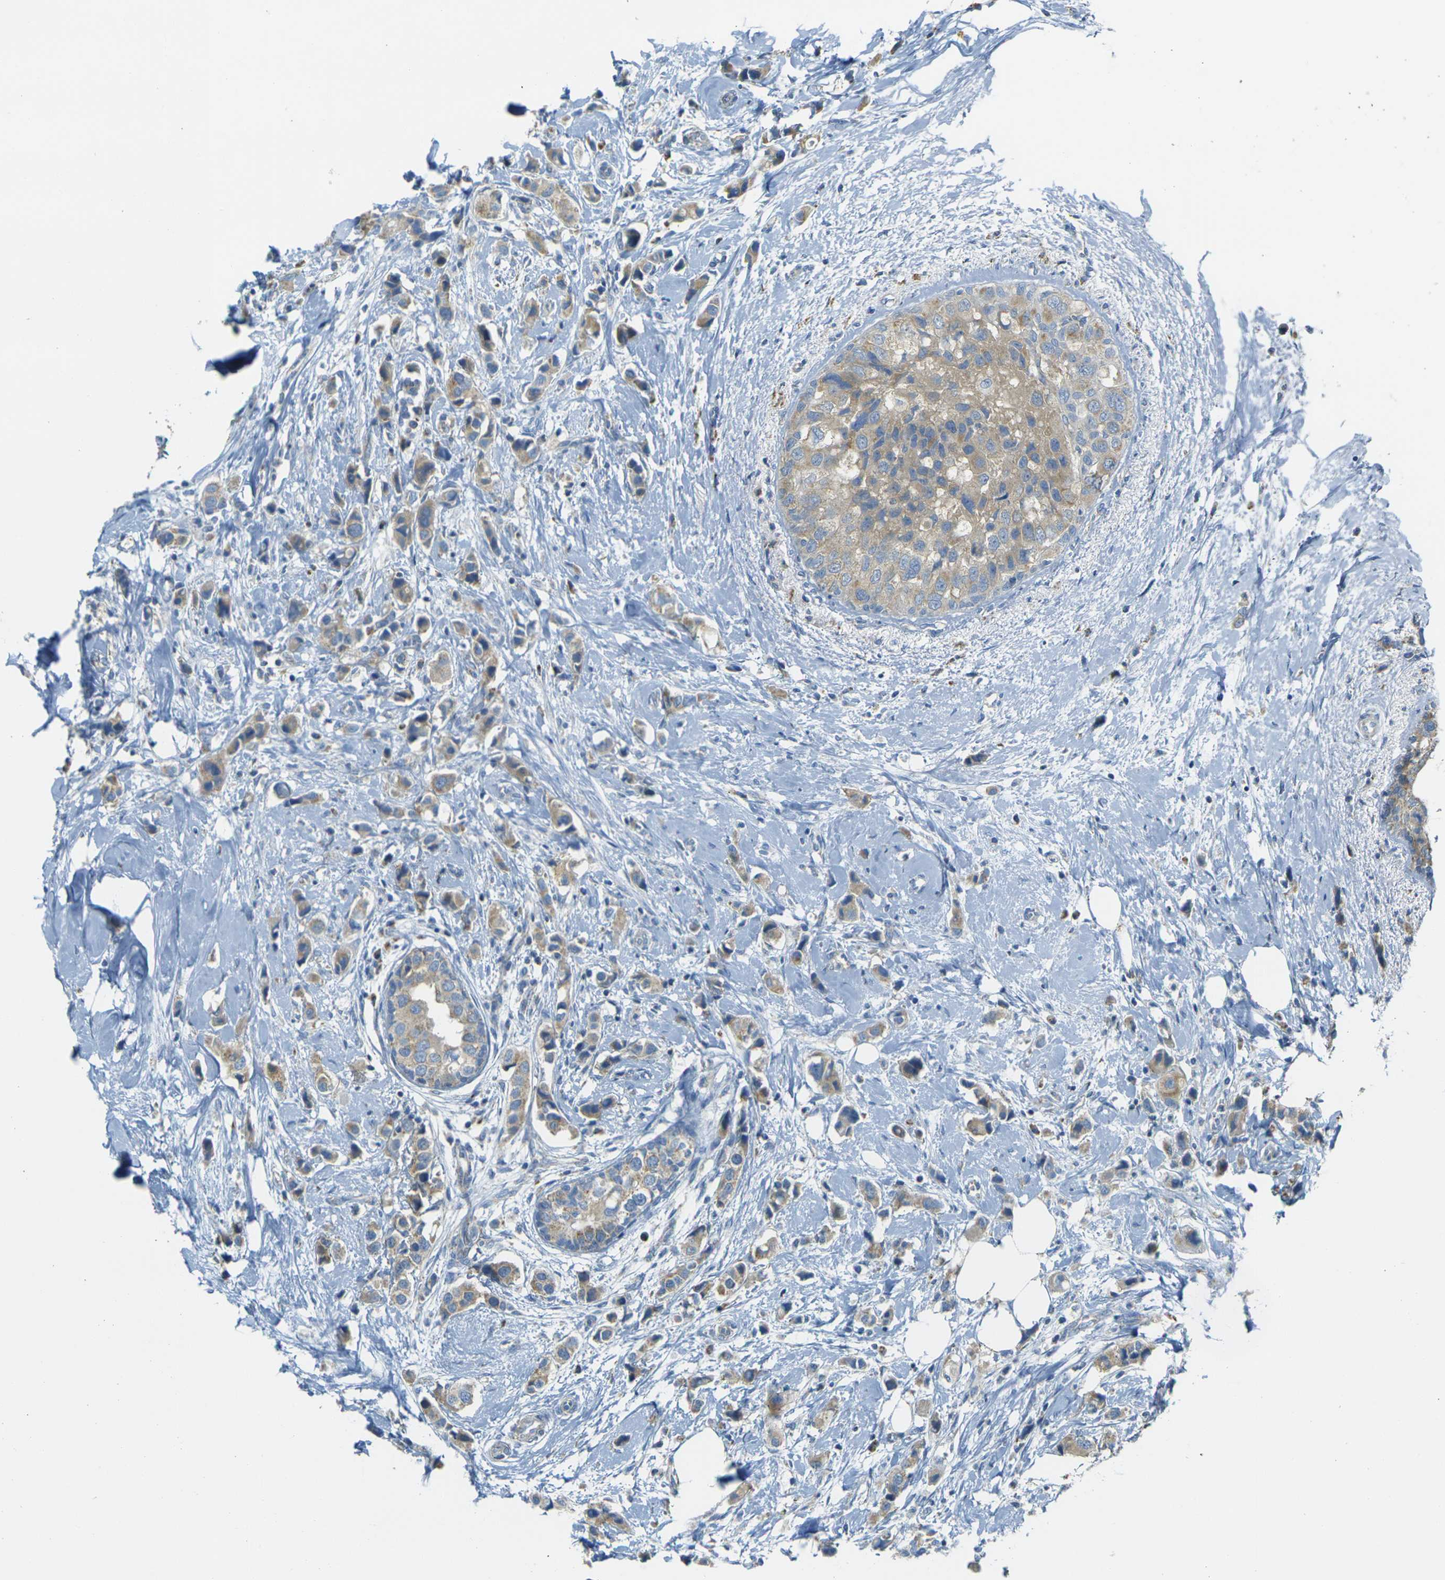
{"staining": {"intensity": "weak", "quantity": ">75%", "location": "cytoplasmic/membranous"}, "tissue": "breast cancer", "cell_type": "Tumor cells", "image_type": "cancer", "snomed": [{"axis": "morphology", "description": "Normal tissue, NOS"}, {"axis": "morphology", "description": "Duct carcinoma"}, {"axis": "topography", "description": "Breast"}], "caption": "Immunohistochemical staining of human breast cancer (infiltrating ductal carcinoma) demonstrates low levels of weak cytoplasmic/membranous protein staining in about >75% of tumor cells. (DAB (3,3'-diaminobenzidine) = brown stain, brightfield microscopy at high magnification).", "gene": "PARD6B", "patient": {"sex": "female", "age": 50}}